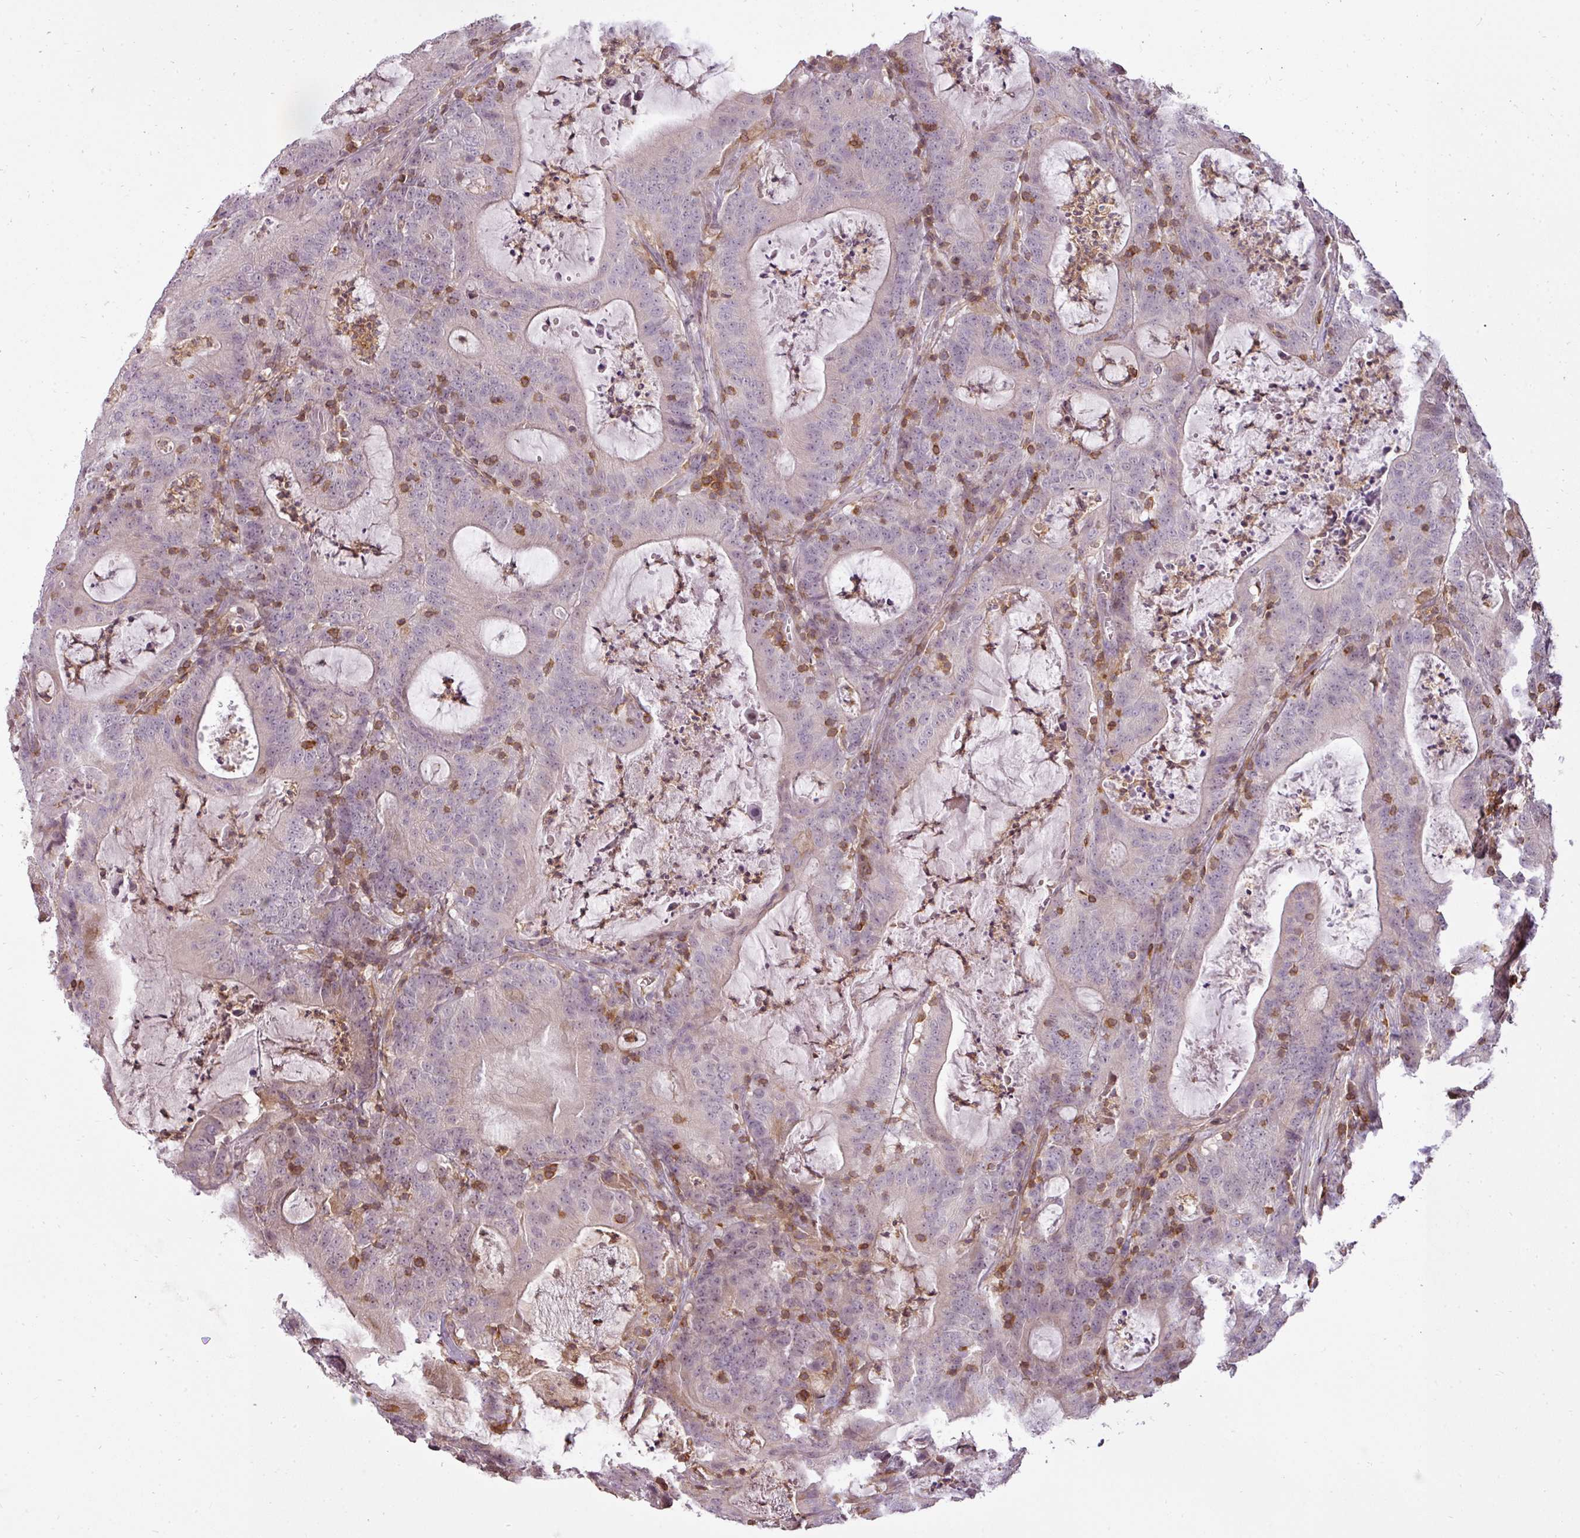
{"staining": {"intensity": "negative", "quantity": "none", "location": "none"}, "tissue": "colorectal cancer", "cell_type": "Tumor cells", "image_type": "cancer", "snomed": [{"axis": "morphology", "description": "Adenocarcinoma, NOS"}, {"axis": "topography", "description": "Colon"}], "caption": "There is no significant positivity in tumor cells of colorectal adenocarcinoma.", "gene": "STK4", "patient": {"sex": "male", "age": 83}}